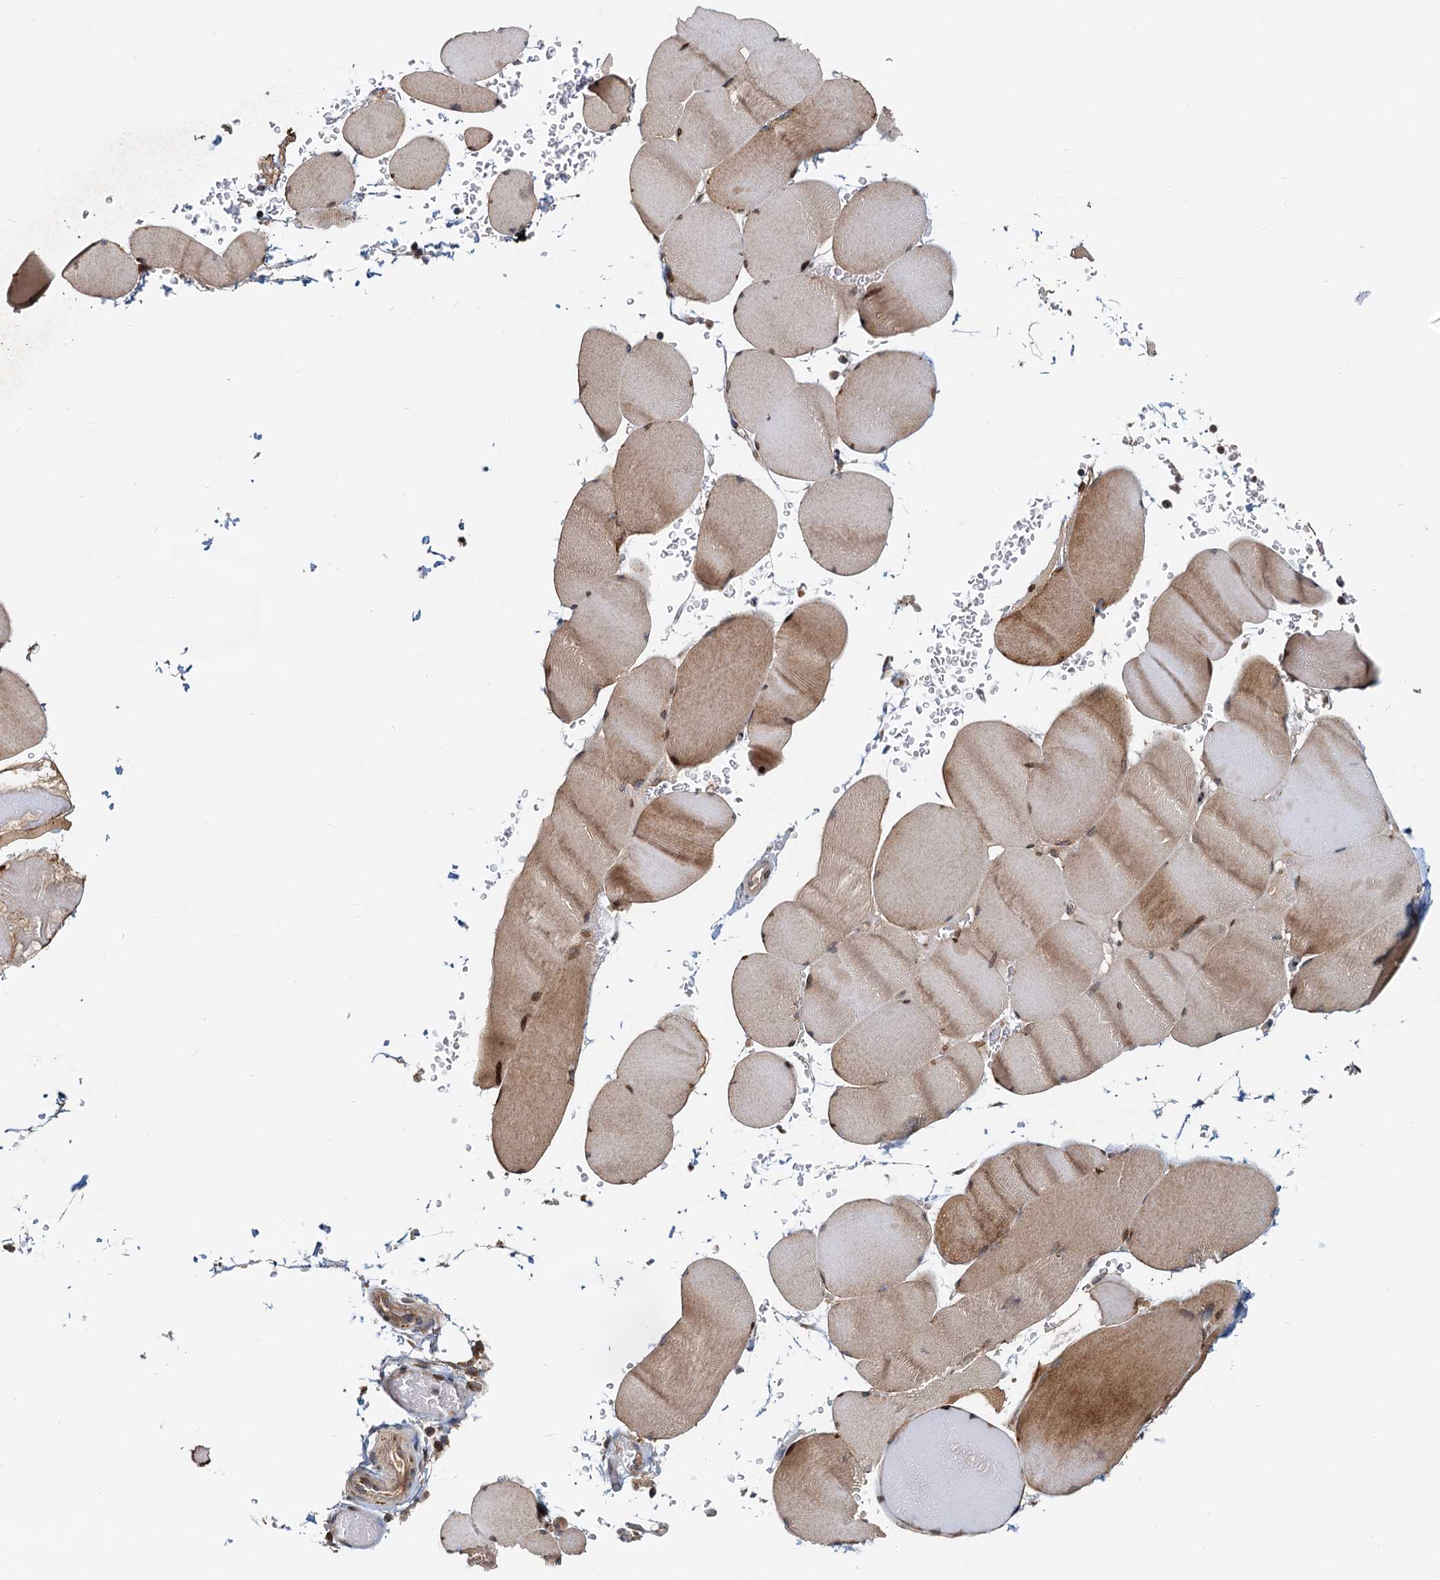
{"staining": {"intensity": "moderate", "quantity": ">75%", "location": "cytoplasmic/membranous,nuclear"}, "tissue": "skeletal muscle", "cell_type": "Myocytes", "image_type": "normal", "snomed": [{"axis": "morphology", "description": "Normal tissue, NOS"}, {"axis": "topography", "description": "Skeletal muscle"}, {"axis": "topography", "description": "Head-Neck"}], "caption": "Benign skeletal muscle displays moderate cytoplasmic/membranous,nuclear positivity in approximately >75% of myocytes, visualized by immunohistochemistry. (DAB IHC with brightfield microscopy, high magnification).", "gene": "TOLLIP", "patient": {"sex": "male", "age": 66}}